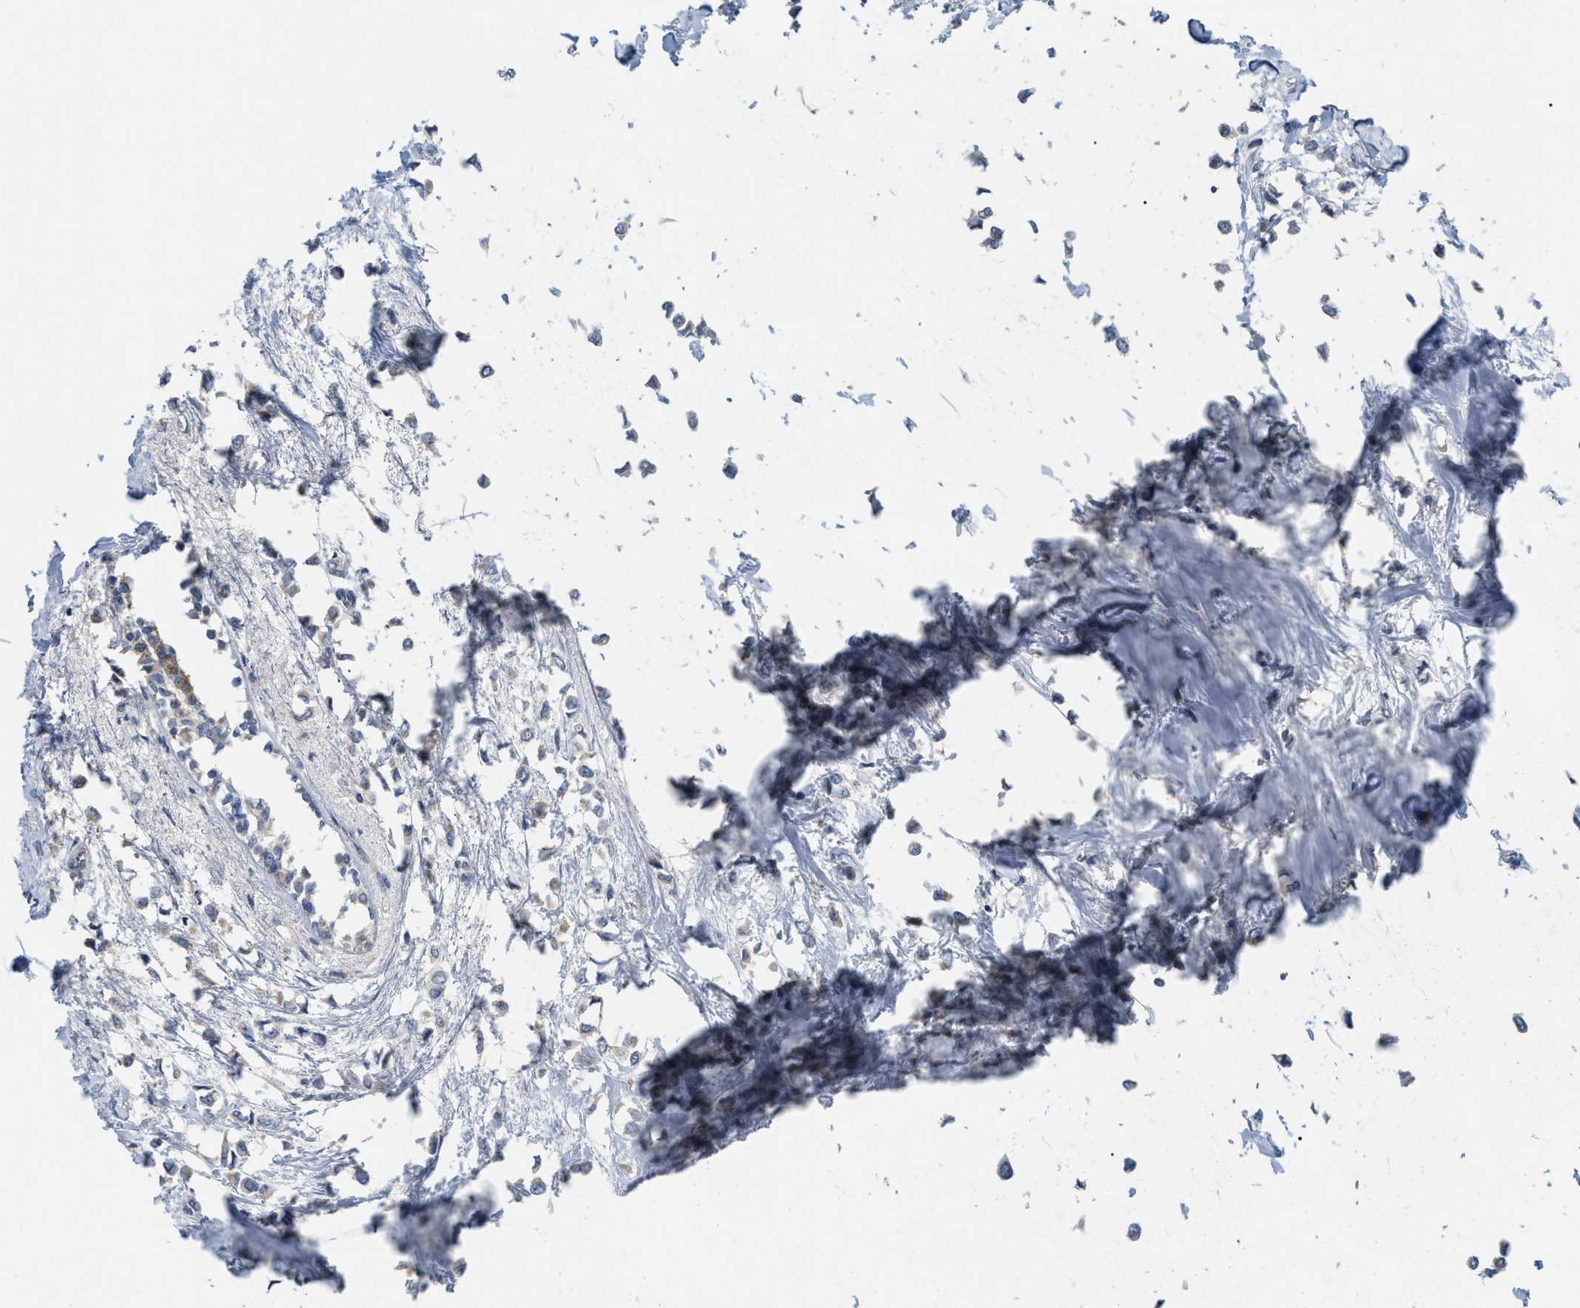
{"staining": {"intensity": "weak", "quantity": "<25%", "location": "cytoplasmic/membranous"}, "tissue": "breast cancer", "cell_type": "Tumor cells", "image_type": "cancer", "snomed": [{"axis": "morphology", "description": "Lobular carcinoma"}, {"axis": "topography", "description": "Breast"}], "caption": "Immunohistochemistry (IHC) of human breast lobular carcinoma displays no positivity in tumor cells.", "gene": "DHX58", "patient": {"sex": "female", "age": 51}}